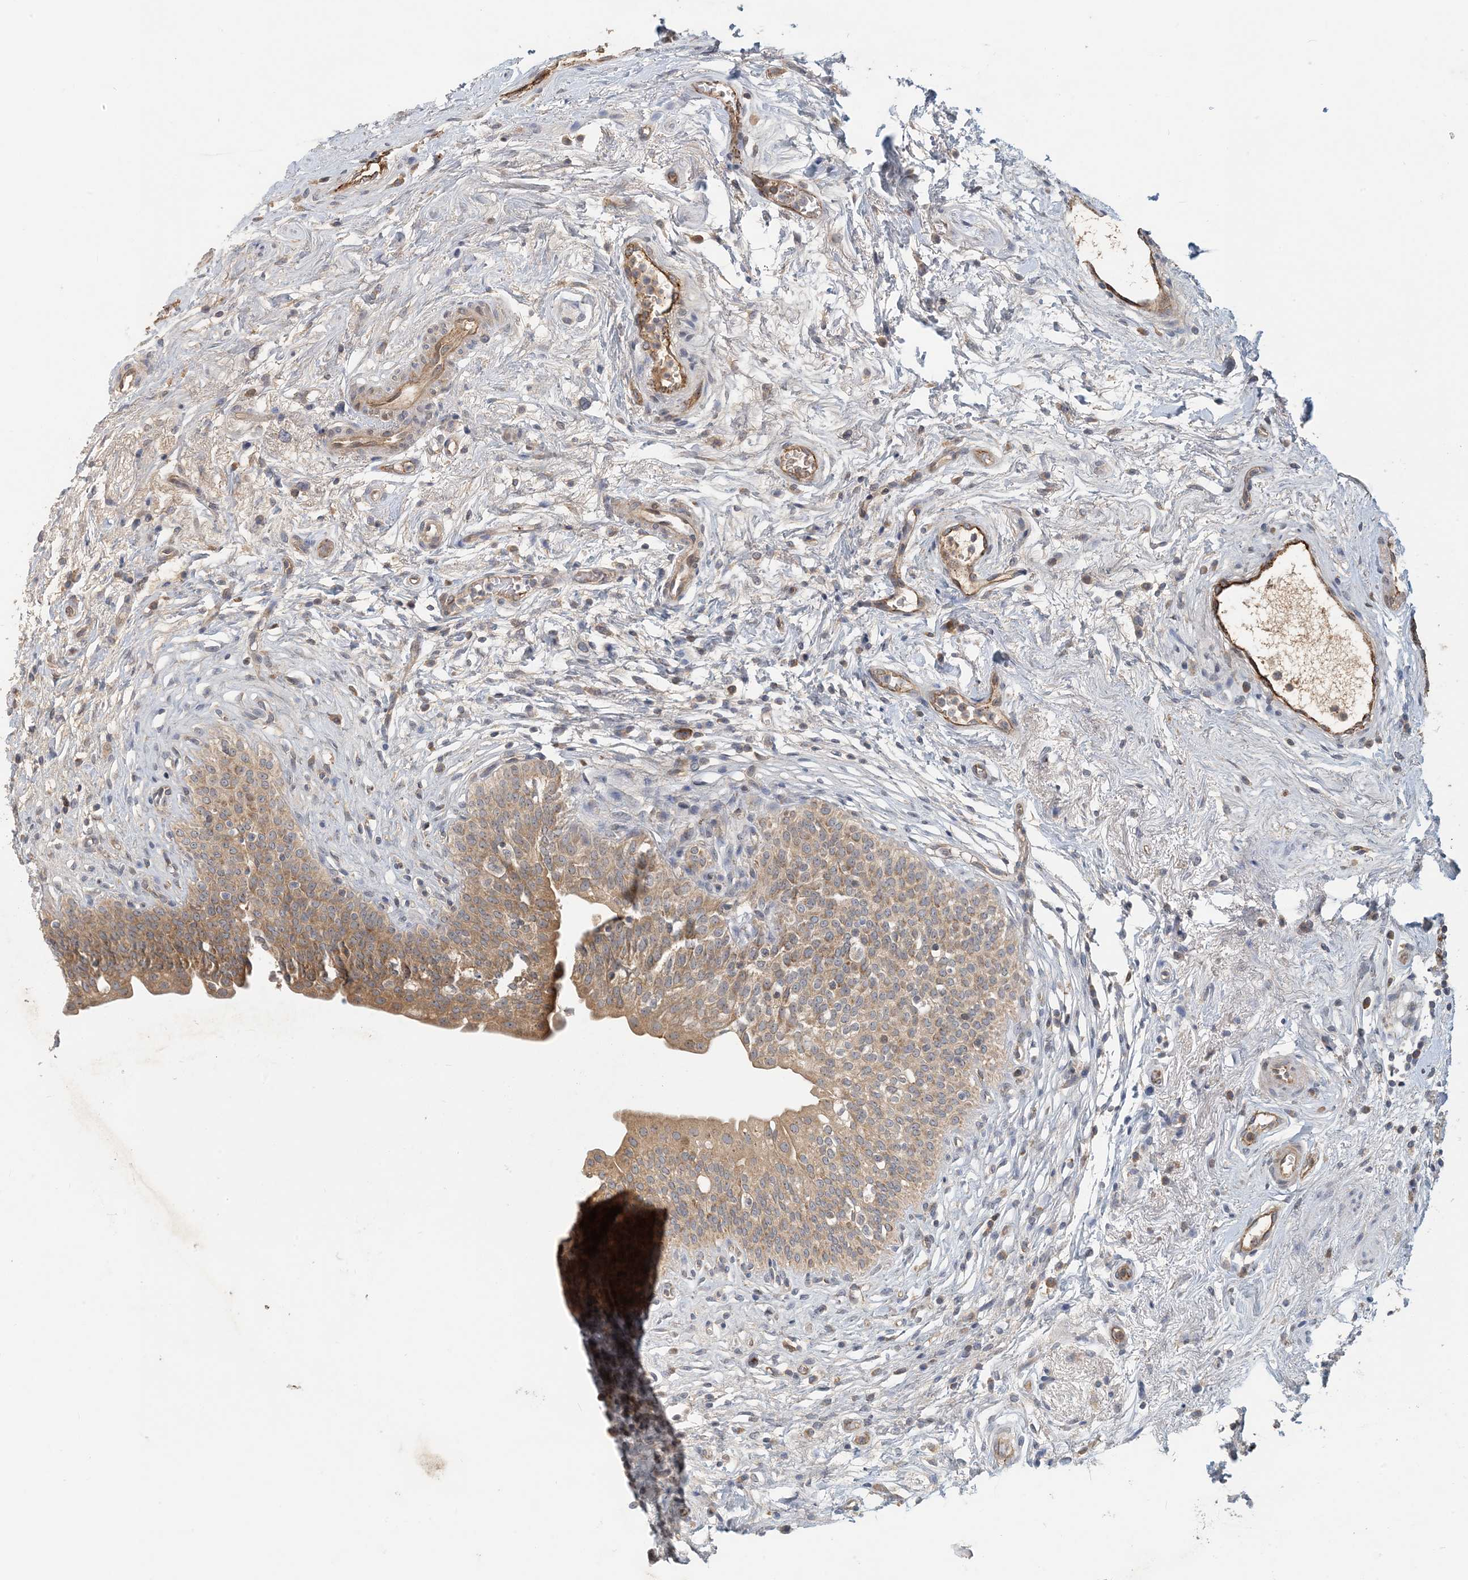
{"staining": {"intensity": "moderate", "quantity": ">75%", "location": "cytoplasmic/membranous"}, "tissue": "urinary bladder", "cell_type": "Urothelial cells", "image_type": "normal", "snomed": [{"axis": "morphology", "description": "Normal tissue, NOS"}, {"axis": "topography", "description": "Urinary bladder"}], "caption": "Protein staining exhibits moderate cytoplasmic/membranous staining in approximately >75% of urothelial cells in normal urinary bladder. The staining is performed using DAB (3,3'-diaminobenzidine) brown chromogen to label protein expression. The nuclei are counter-stained blue using hematoxylin.", "gene": "ZBTB3", "patient": {"sex": "male", "age": 83}}